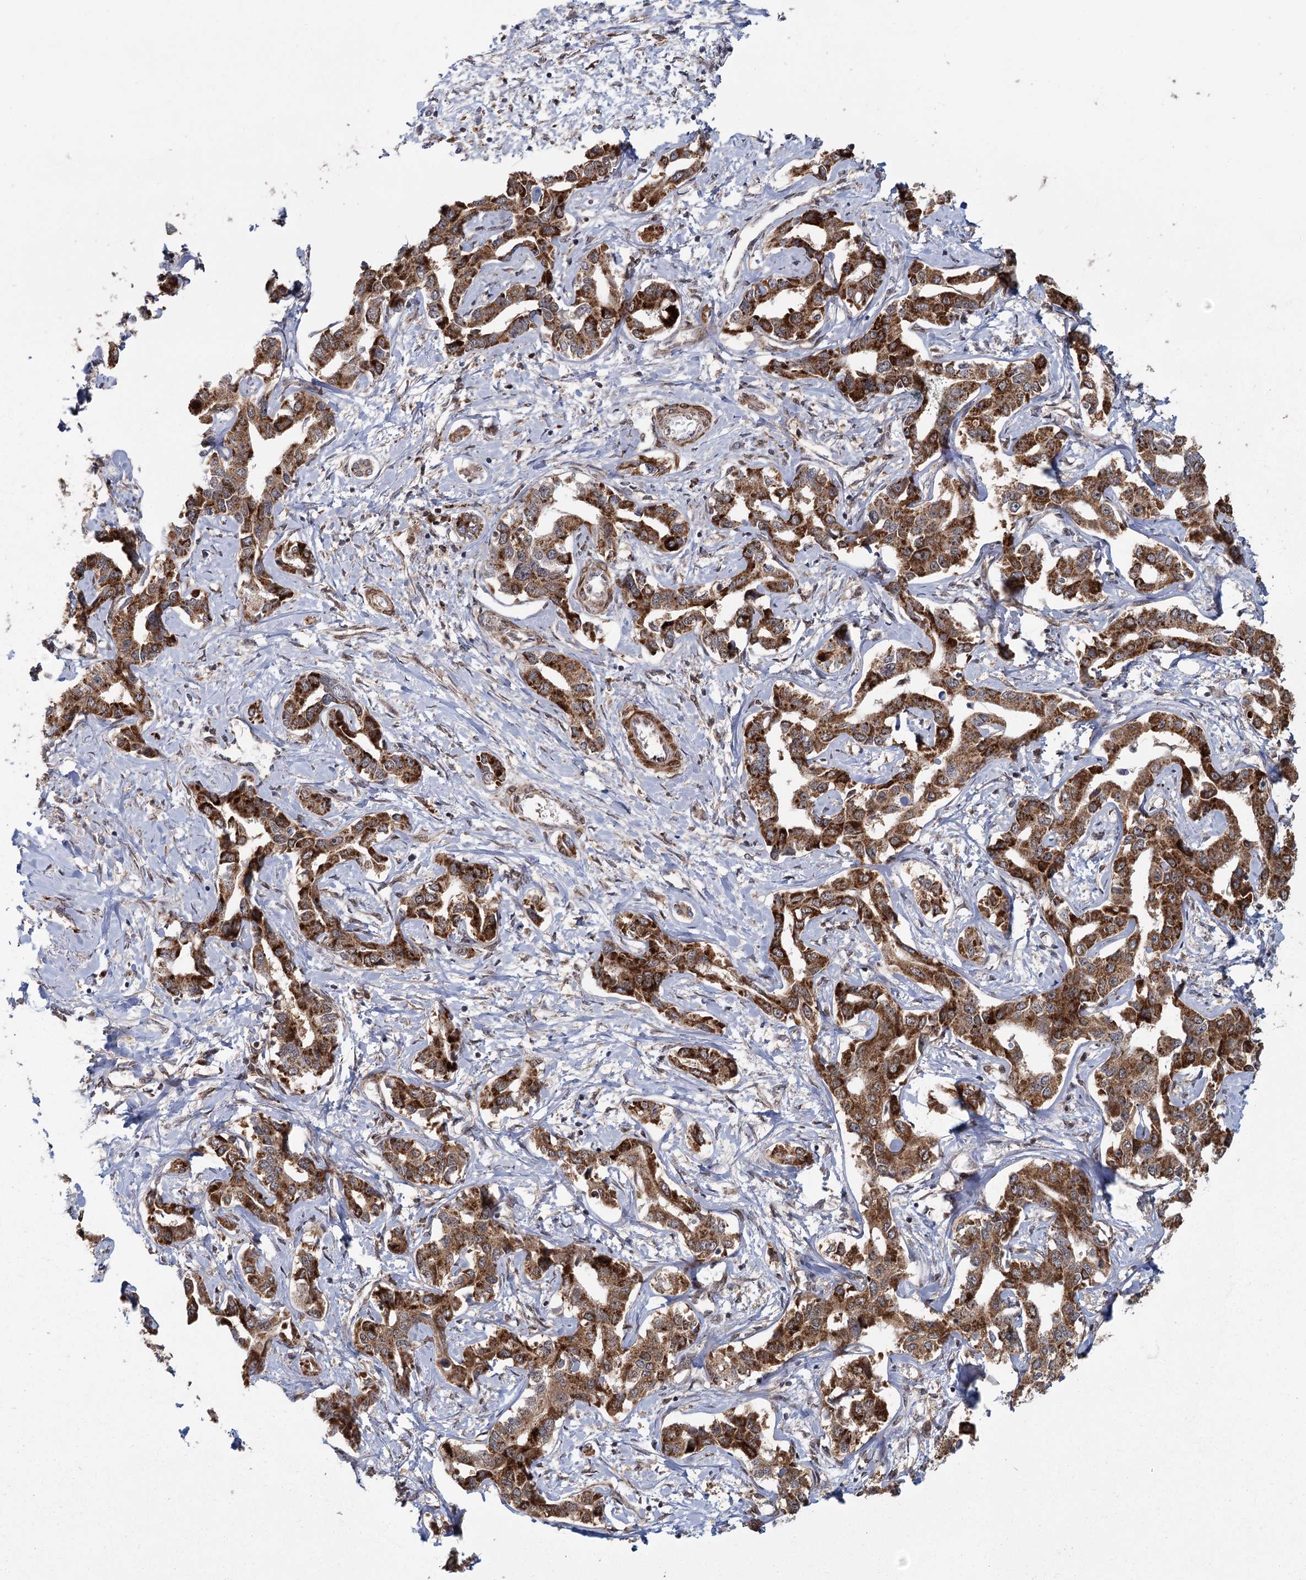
{"staining": {"intensity": "strong", "quantity": ">75%", "location": "cytoplasmic/membranous"}, "tissue": "liver cancer", "cell_type": "Tumor cells", "image_type": "cancer", "snomed": [{"axis": "morphology", "description": "Cholangiocarcinoma"}, {"axis": "topography", "description": "Liver"}], "caption": "Liver cancer stained with a brown dye exhibits strong cytoplasmic/membranous positive expression in about >75% of tumor cells.", "gene": "ZCCHC24", "patient": {"sex": "male", "age": 59}}